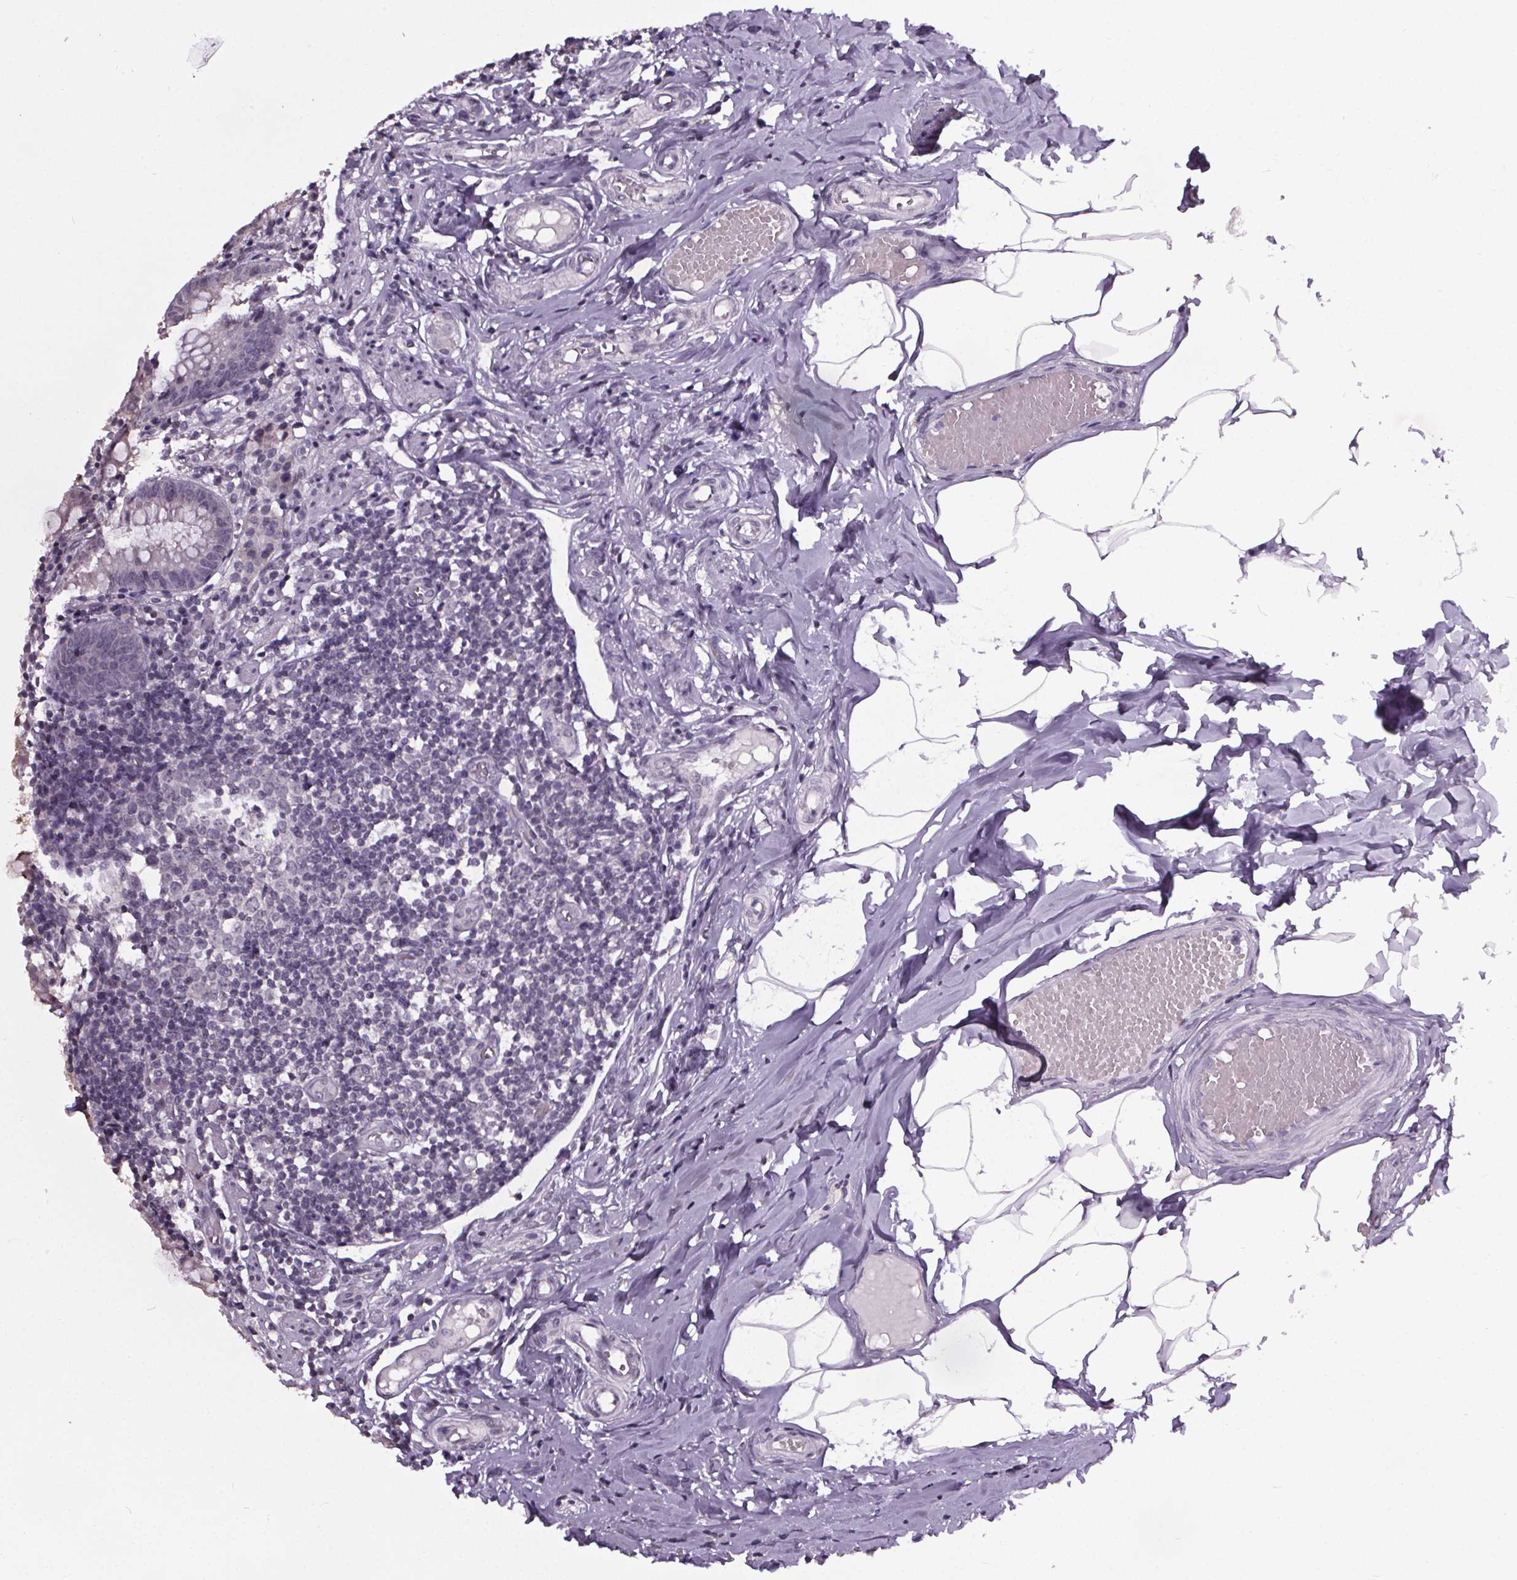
{"staining": {"intensity": "negative", "quantity": "none", "location": "none"}, "tissue": "appendix", "cell_type": "Glandular cells", "image_type": "normal", "snomed": [{"axis": "morphology", "description": "Normal tissue, NOS"}, {"axis": "topography", "description": "Appendix"}], "caption": "Immunohistochemistry (IHC) micrograph of unremarkable human appendix stained for a protein (brown), which displays no staining in glandular cells.", "gene": "NKX6", "patient": {"sex": "female", "age": 32}}